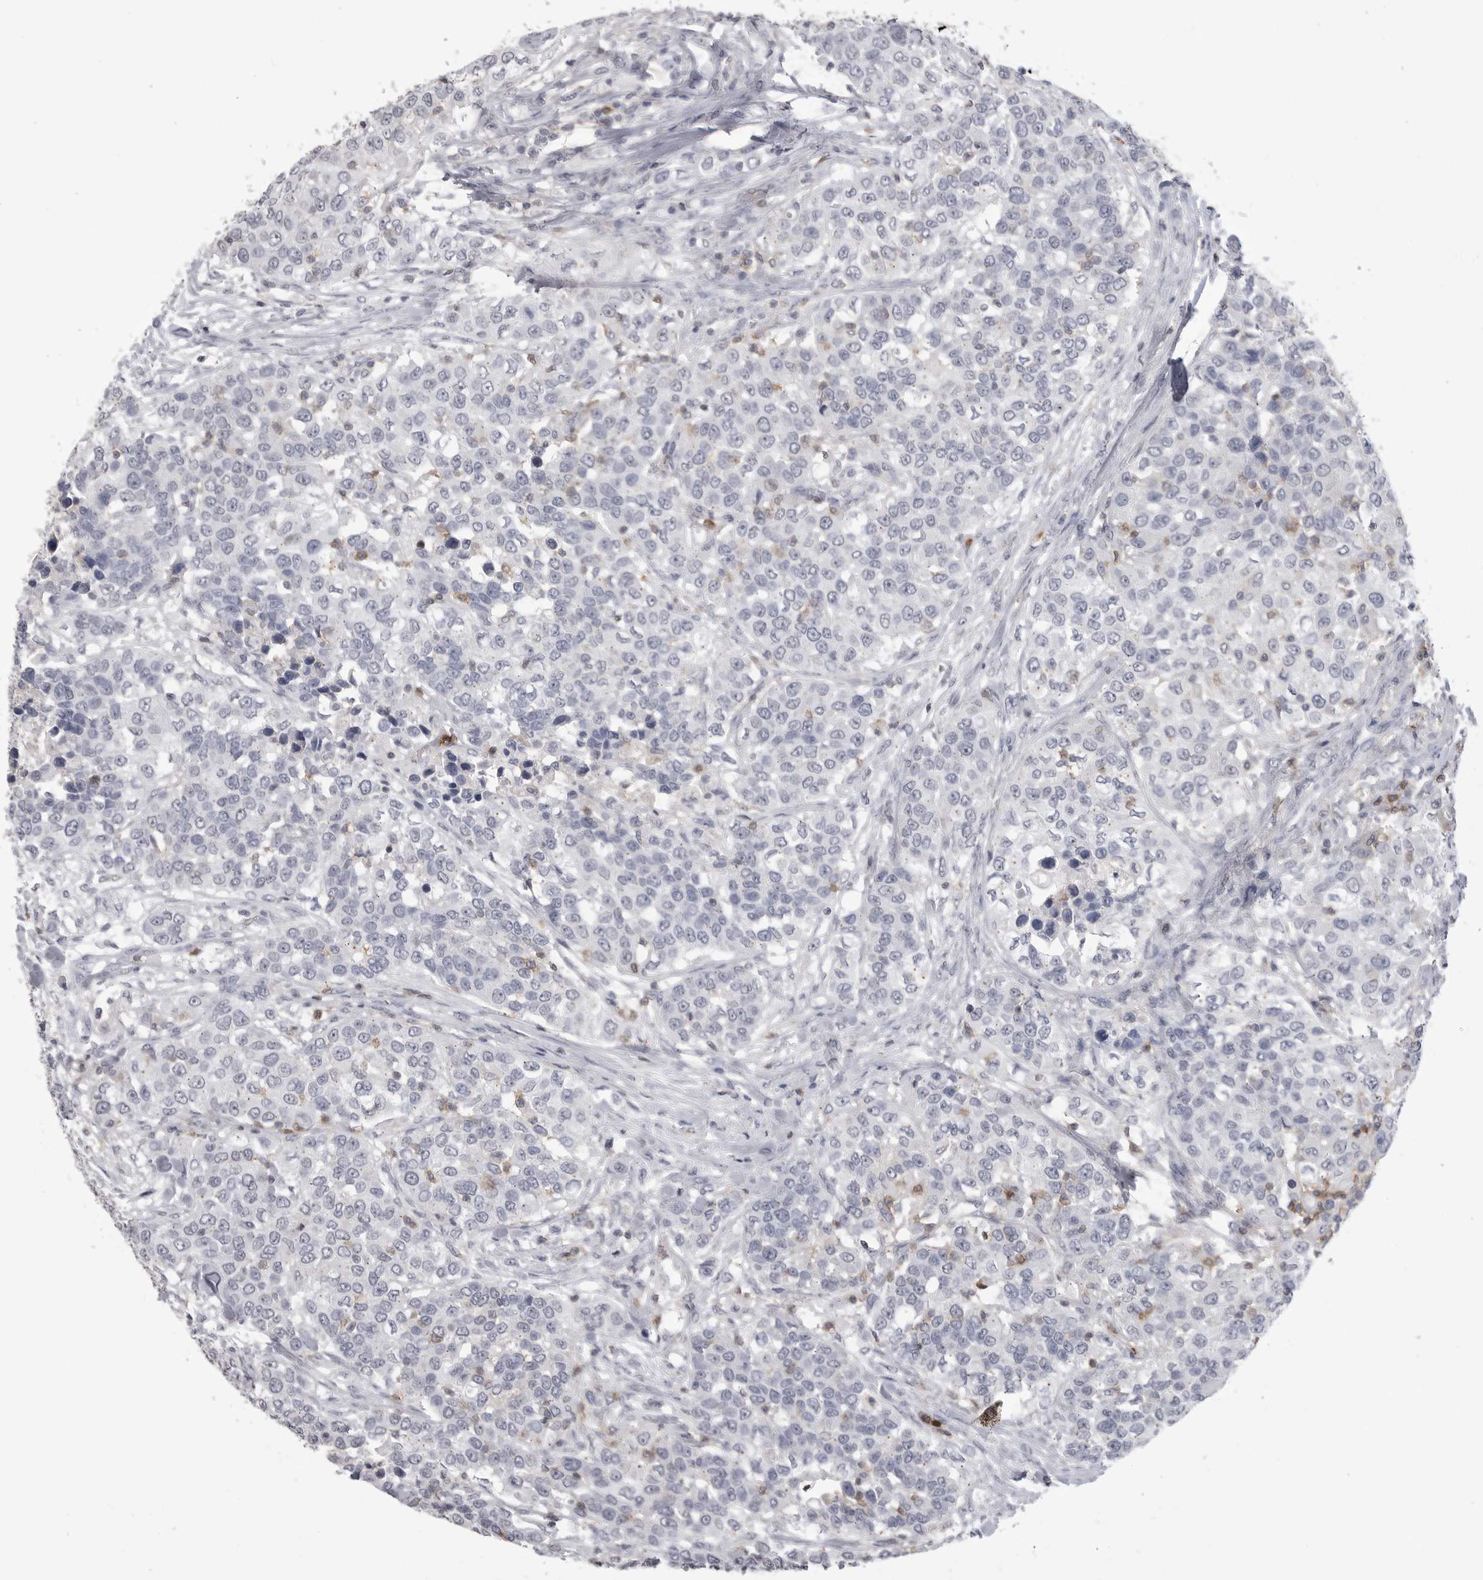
{"staining": {"intensity": "negative", "quantity": "none", "location": "none"}, "tissue": "urothelial cancer", "cell_type": "Tumor cells", "image_type": "cancer", "snomed": [{"axis": "morphology", "description": "Urothelial carcinoma, High grade"}, {"axis": "topography", "description": "Urinary bladder"}], "caption": "High power microscopy image of an immunohistochemistry image of urothelial carcinoma (high-grade), revealing no significant expression in tumor cells. (Brightfield microscopy of DAB (3,3'-diaminobenzidine) immunohistochemistry (IHC) at high magnification).", "gene": "ITGAL", "patient": {"sex": "female", "age": 80}}